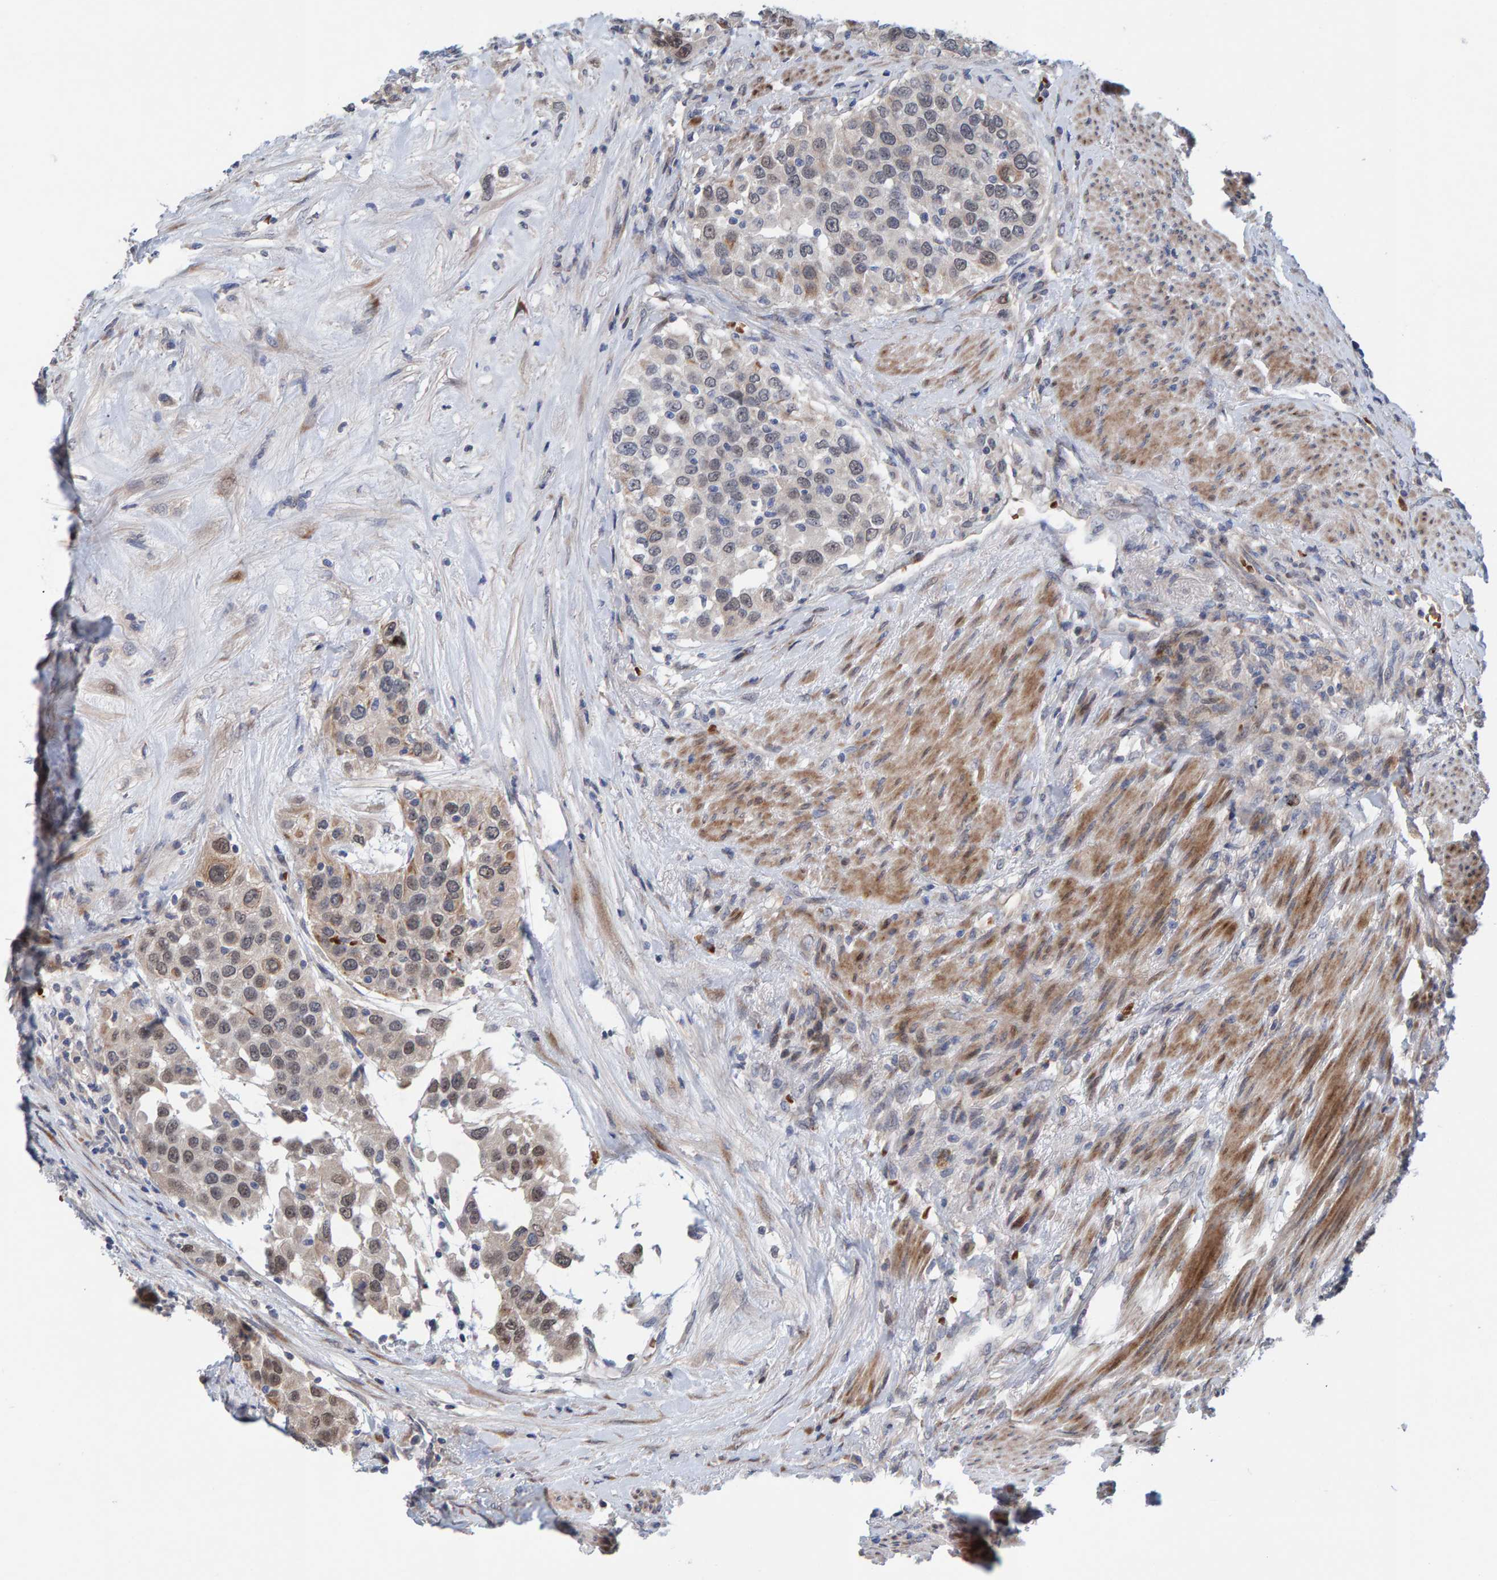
{"staining": {"intensity": "weak", "quantity": "25%-75%", "location": "nuclear"}, "tissue": "urothelial cancer", "cell_type": "Tumor cells", "image_type": "cancer", "snomed": [{"axis": "morphology", "description": "Urothelial carcinoma, High grade"}, {"axis": "topography", "description": "Urinary bladder"}], "caption": "This image demonstrates IHC staining of urothelial cancer, with low weak nuclear staining in about 25%-75% of tumor cells.", "gene": "MFSD6L", "patient": {"sex": "female", "age": 80}}